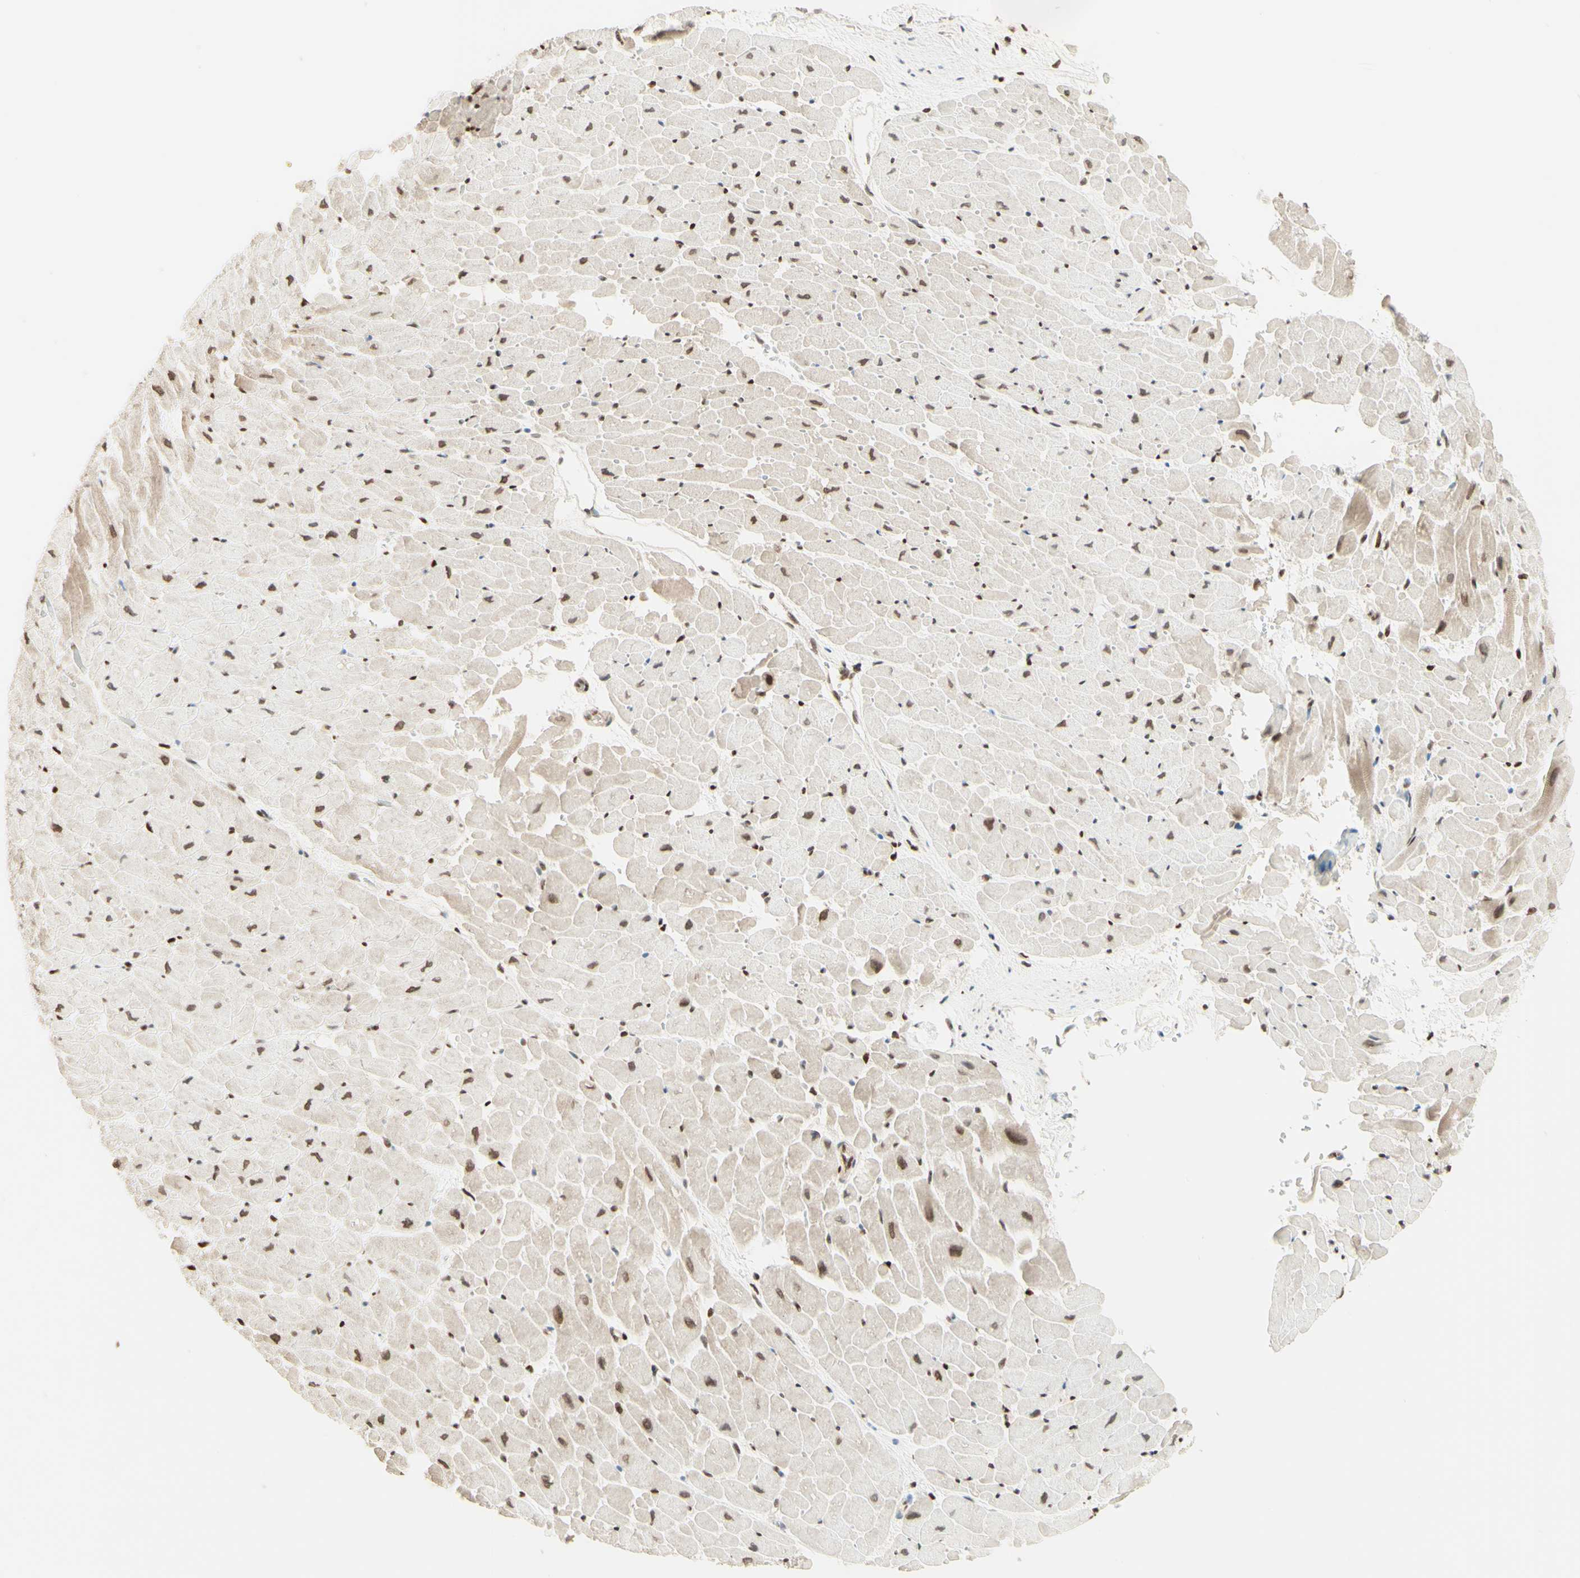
{"staining": {"intensity": "moderate", "quantity": "25%-75%", "location": "nuclear"}, "tissue": "heart muscle", "cell_type": "Cardiomyocytes", "image_type": "normal", "snomed": [{"axis": "morphology", "description": "Normal tissue, NOS"}, {"axis": "topography", "description": "Heart"}], "caption": "Cardiomyocytes reveal moderate nuclear expression in approximately 25%-75% of cells in benign heart muscle. Ihc stains the protein of interest in brown and the nuclei are stained blue.", "gene": "NR3C1", "patient": {"sex": "male", "age": 45}}